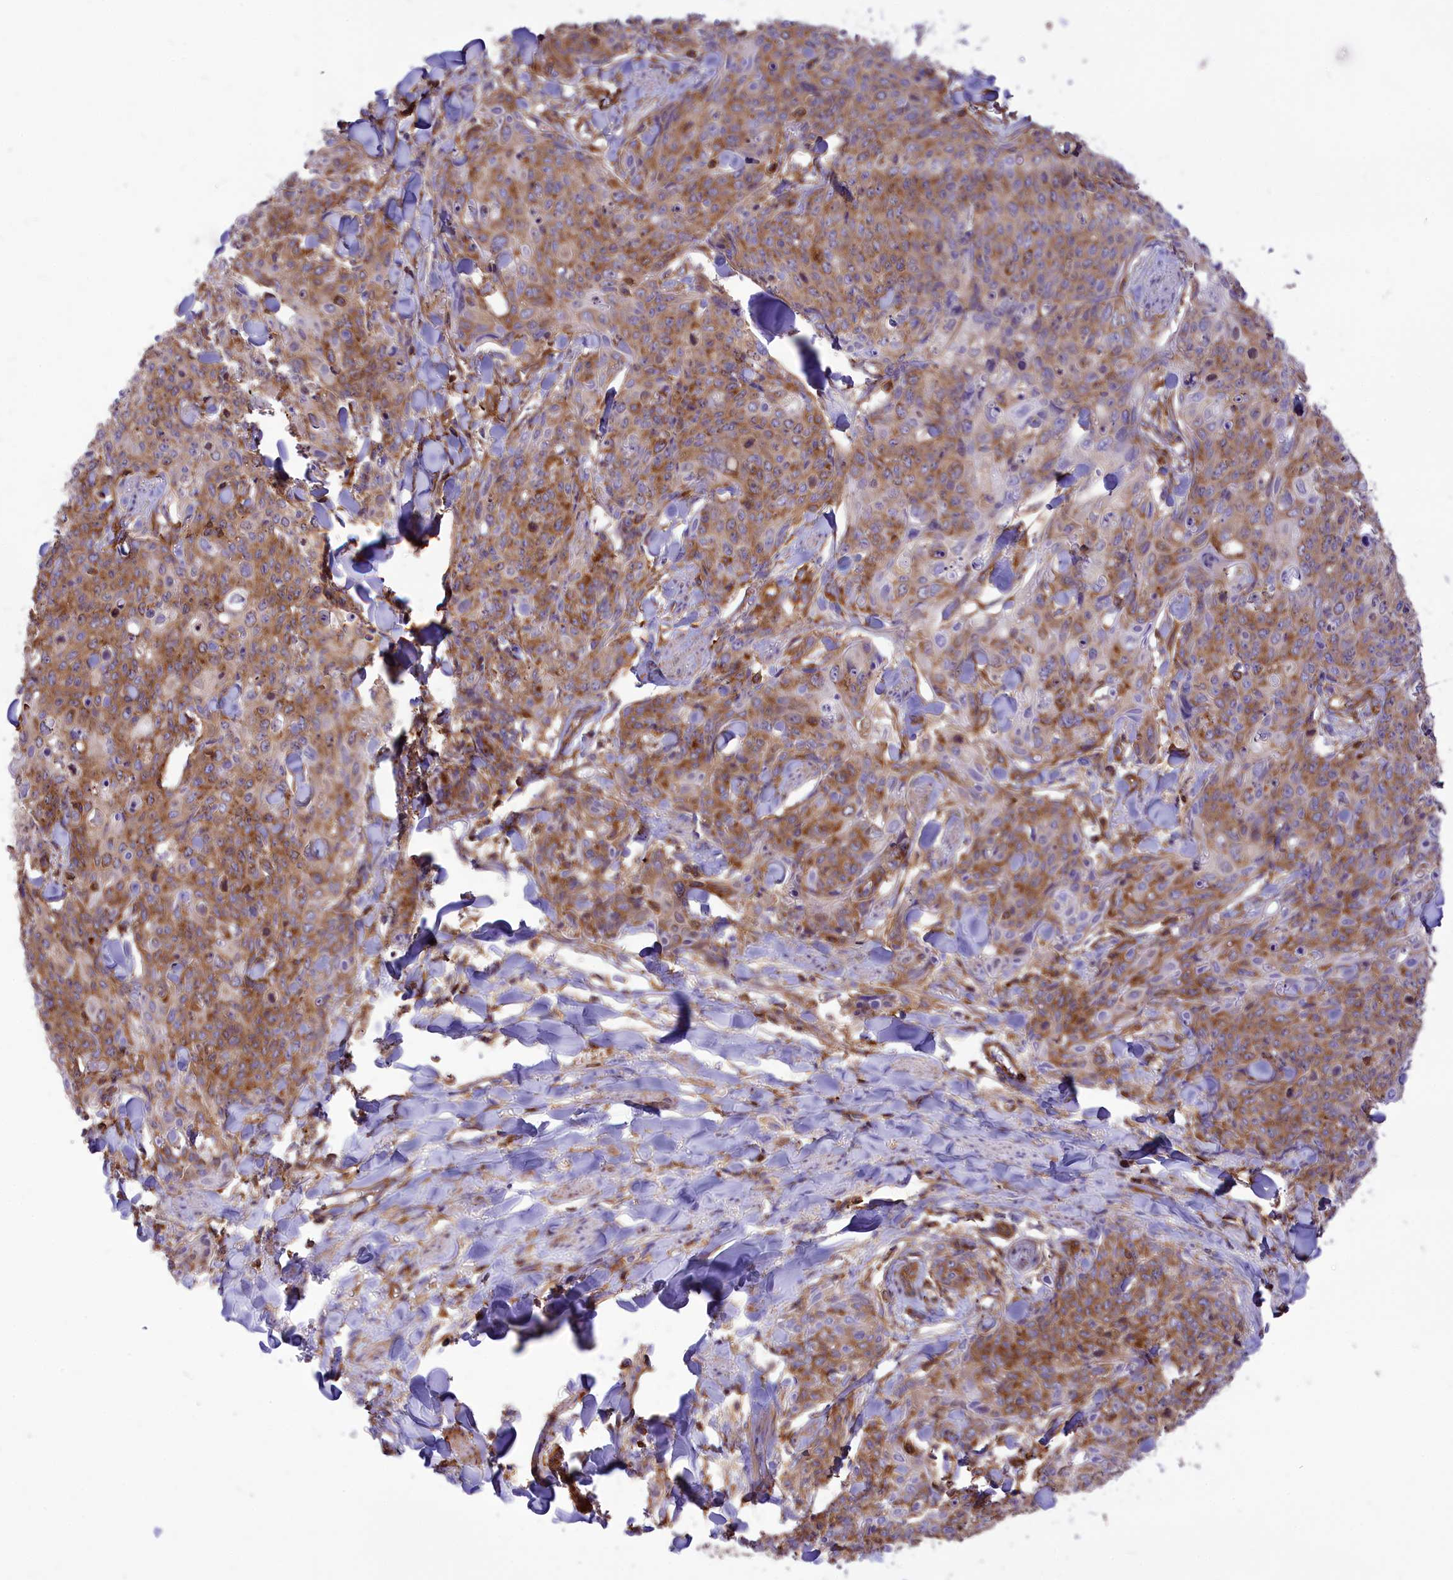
{"staining": {"intensity": "moderate", "quantity": ">75%", "location": "cytoplasmic/membranous"}, "tissue": "skin cancer", "cell_type": "Tumor cells", "image_type": "cancer", "snomed": [{"axis": "morphology", "description": "Squamous cell carcinoma, NOS"}, {"axis": "topography", "description": "Skin"}, {"axis": "topography", "description": "Vulva"}], "caption": "A photomicrograph of squamous cell carcinoma (skin) stained for a protein demonstrates moderate cytoplasmic/membranous brown staining in tumor cells. (brown staining indicates protein expression, while blue staining denotes nuclei).", "gene": "SEPTIN9", "patient": {"sex": "female", "age": 85}}